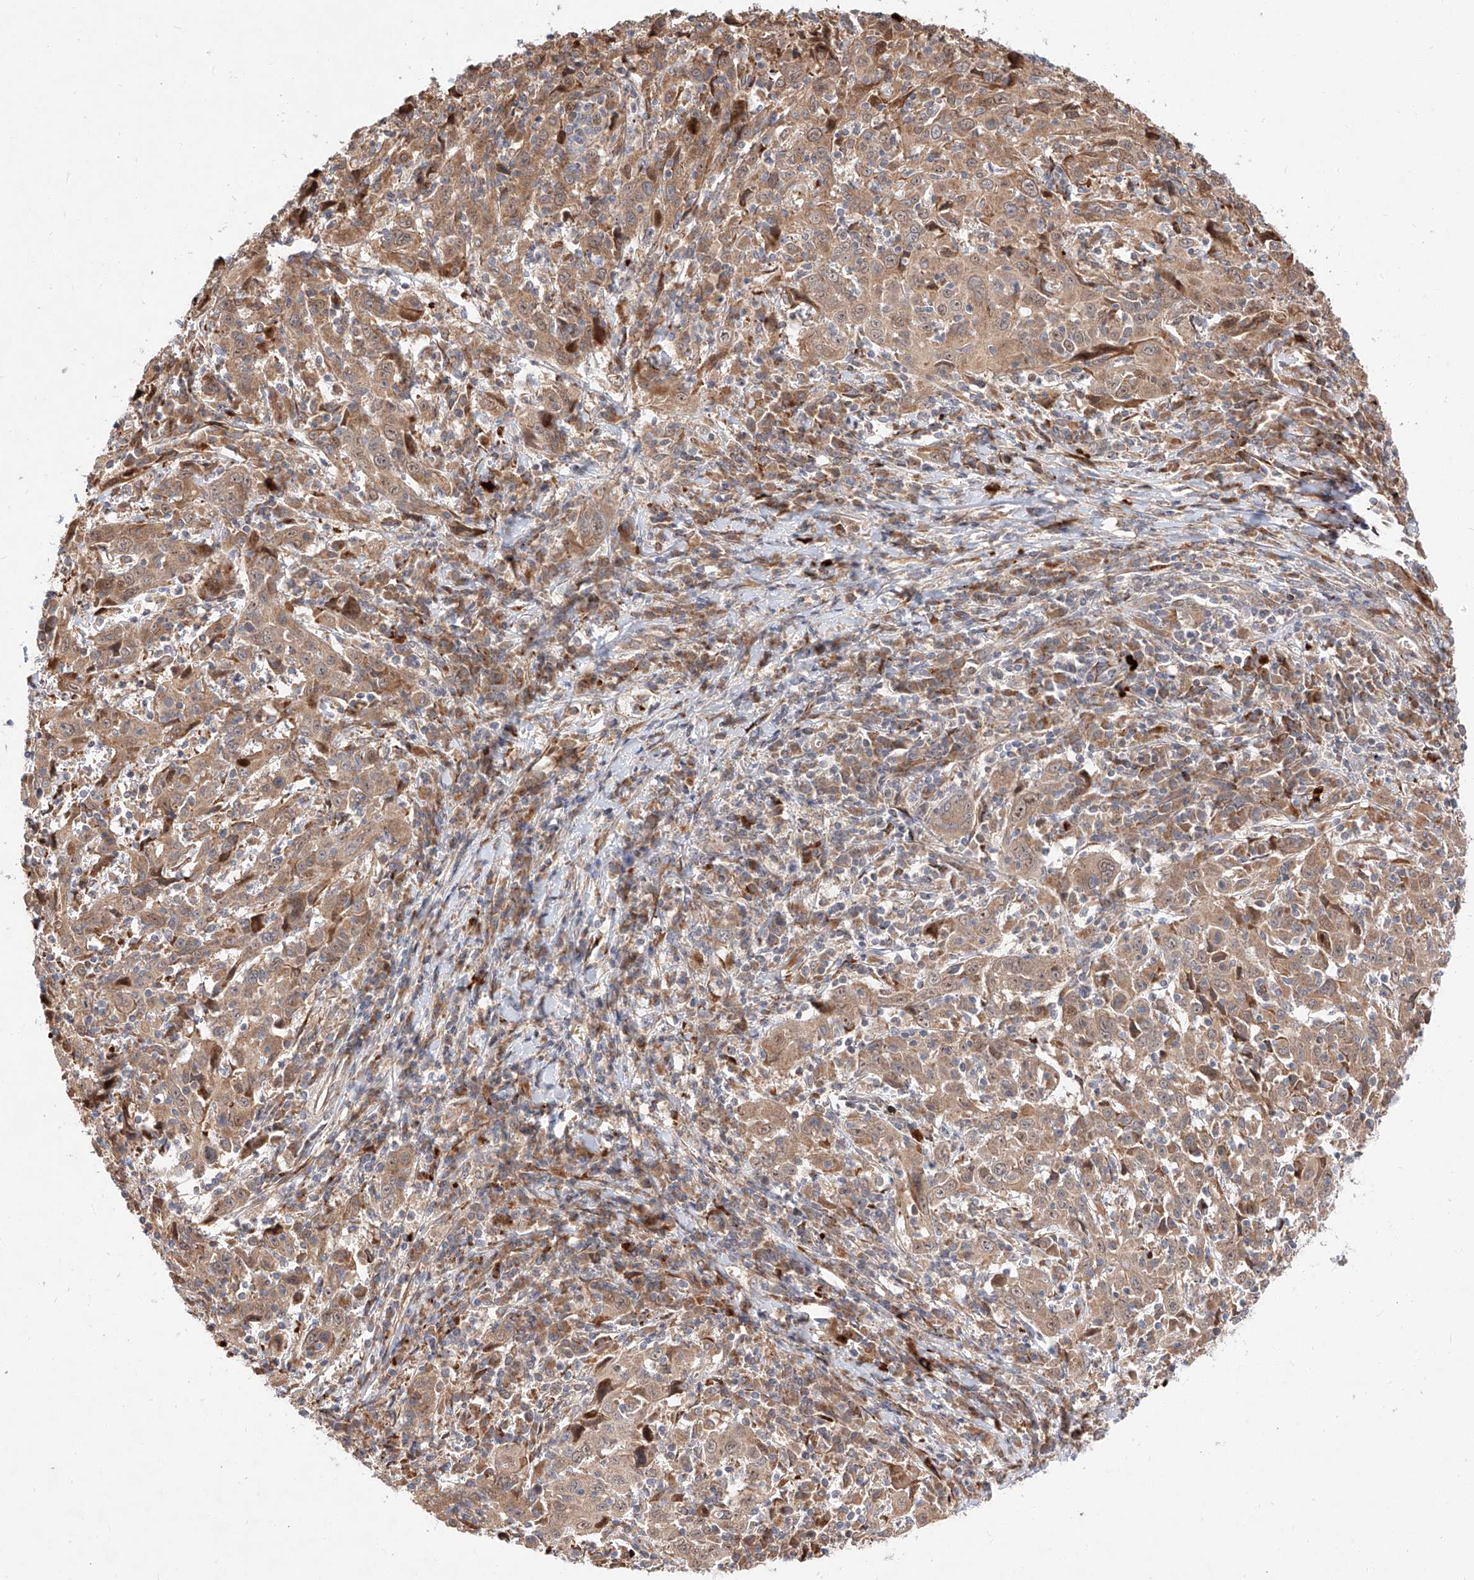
{"staining": {"intensity": "moderate", "quantity": ">75%", "location": "cytoplasmic/membranous"}, "tissue": "cervical cancer", "cell_type": "Tumor cells", "image_type": "cancer", "snomed": [{"axis": "morphology", "description": "Squamous cell carcinoma, NOS"}, {"axis": "topography", "description": "Cervix"}], "caption": "Squamous cell carcinoma (cervical) stained for a protein shows moderate cytoplasmic/membranous positivity in tumor cells.", "gene": "DIRAS3", "patient": {"sex": "female", "age": 46}}